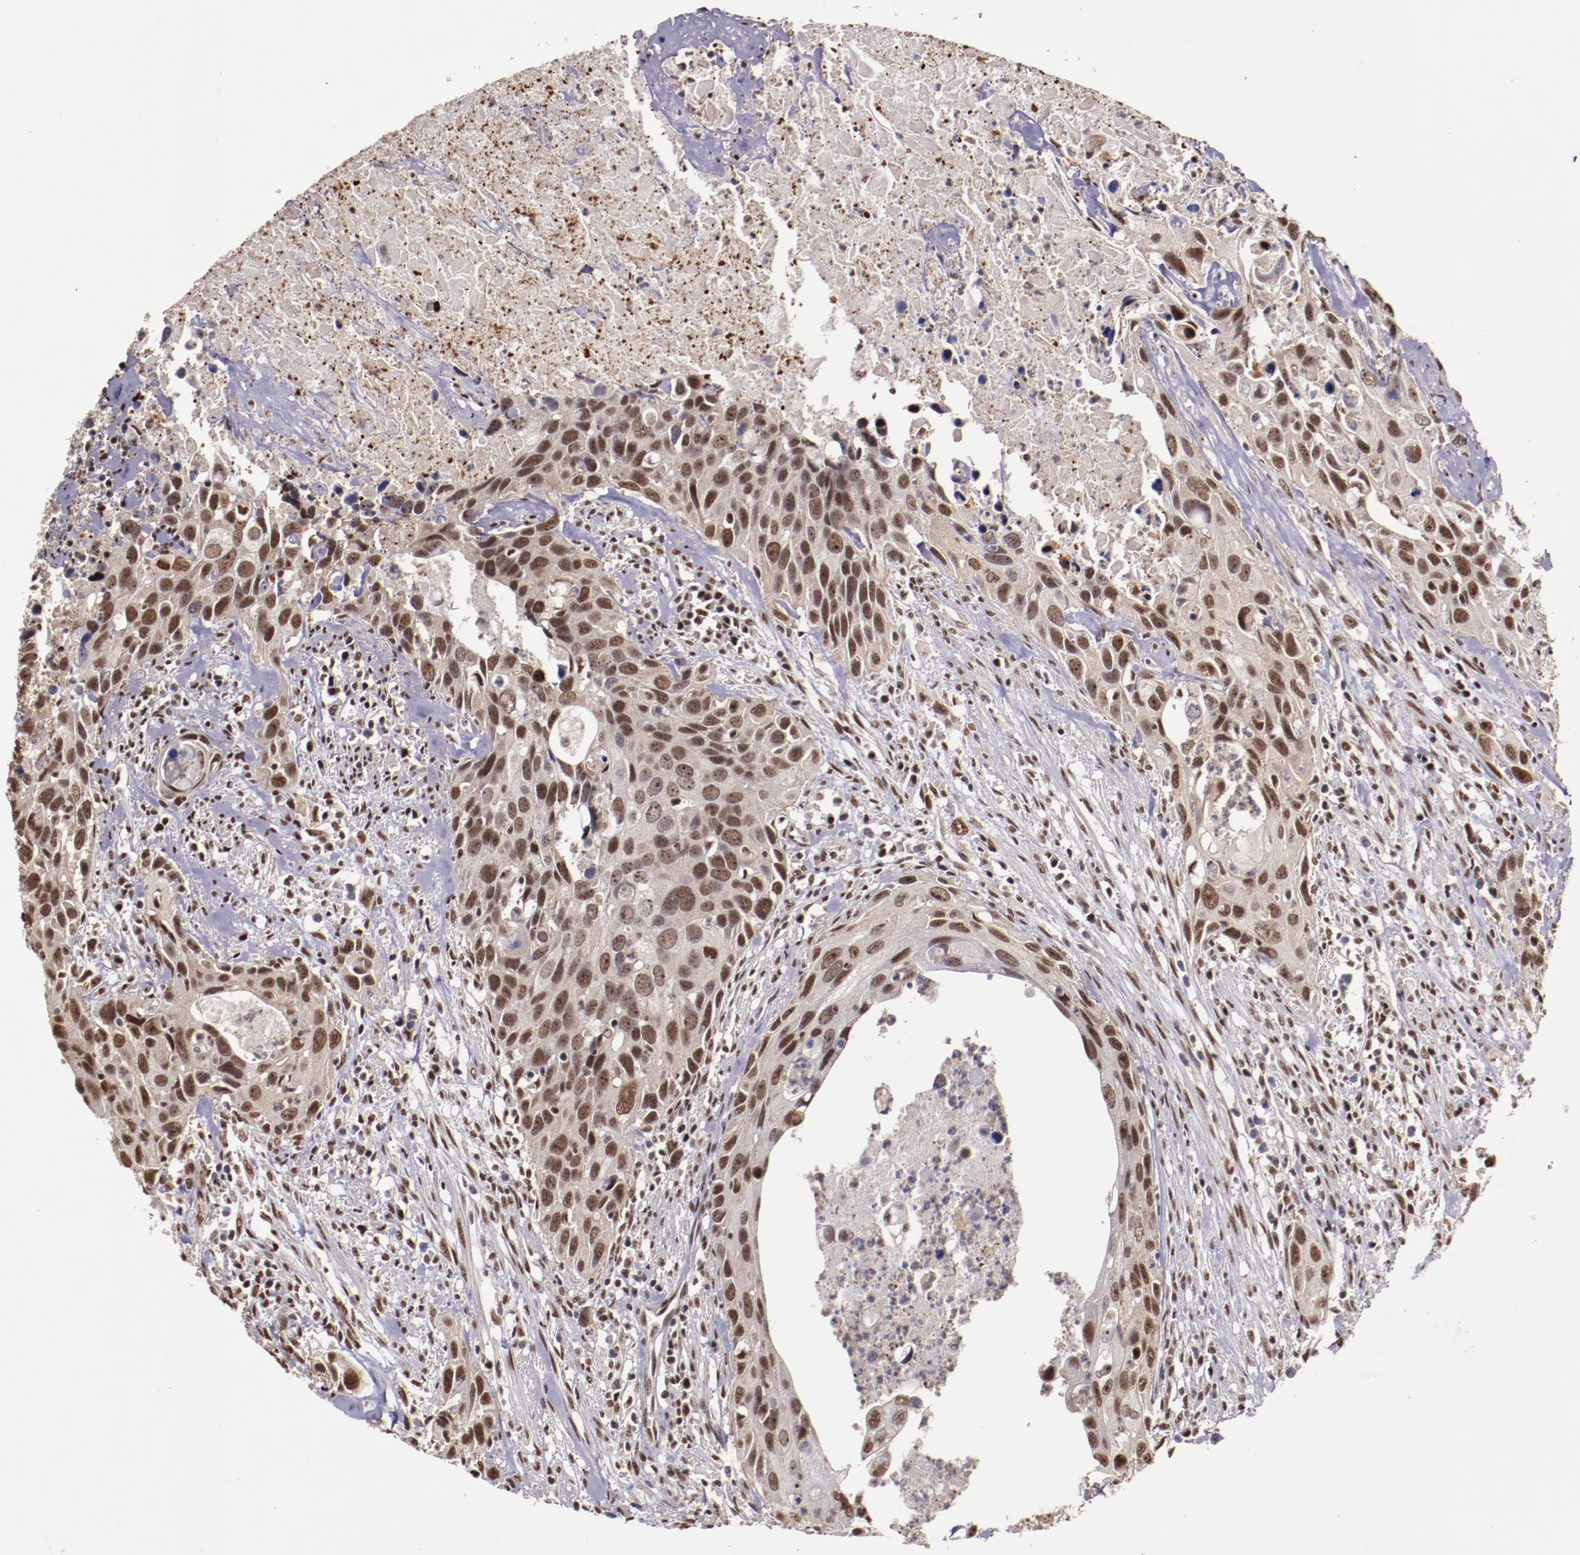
{"staining": {"intensity": "moderate", "quantity": ">75%", "location": "nuclear"}, "tissue": "urothelial cancer", "cell_type": "Tumor cells", "image_type": "cancer", "snomed": [{"axis": "morphology", "description": "Urothelial carcinoma, High grade"}, {"axis": "topography", "description": "Urinary bladder"}], "caption": "A medium amount of moderate nuclear positivity is present in about >75% of tumor cells in urothelial cancer tissue.", "gene": "CECR2", "patient": {"sex": "male", "age": 71}}